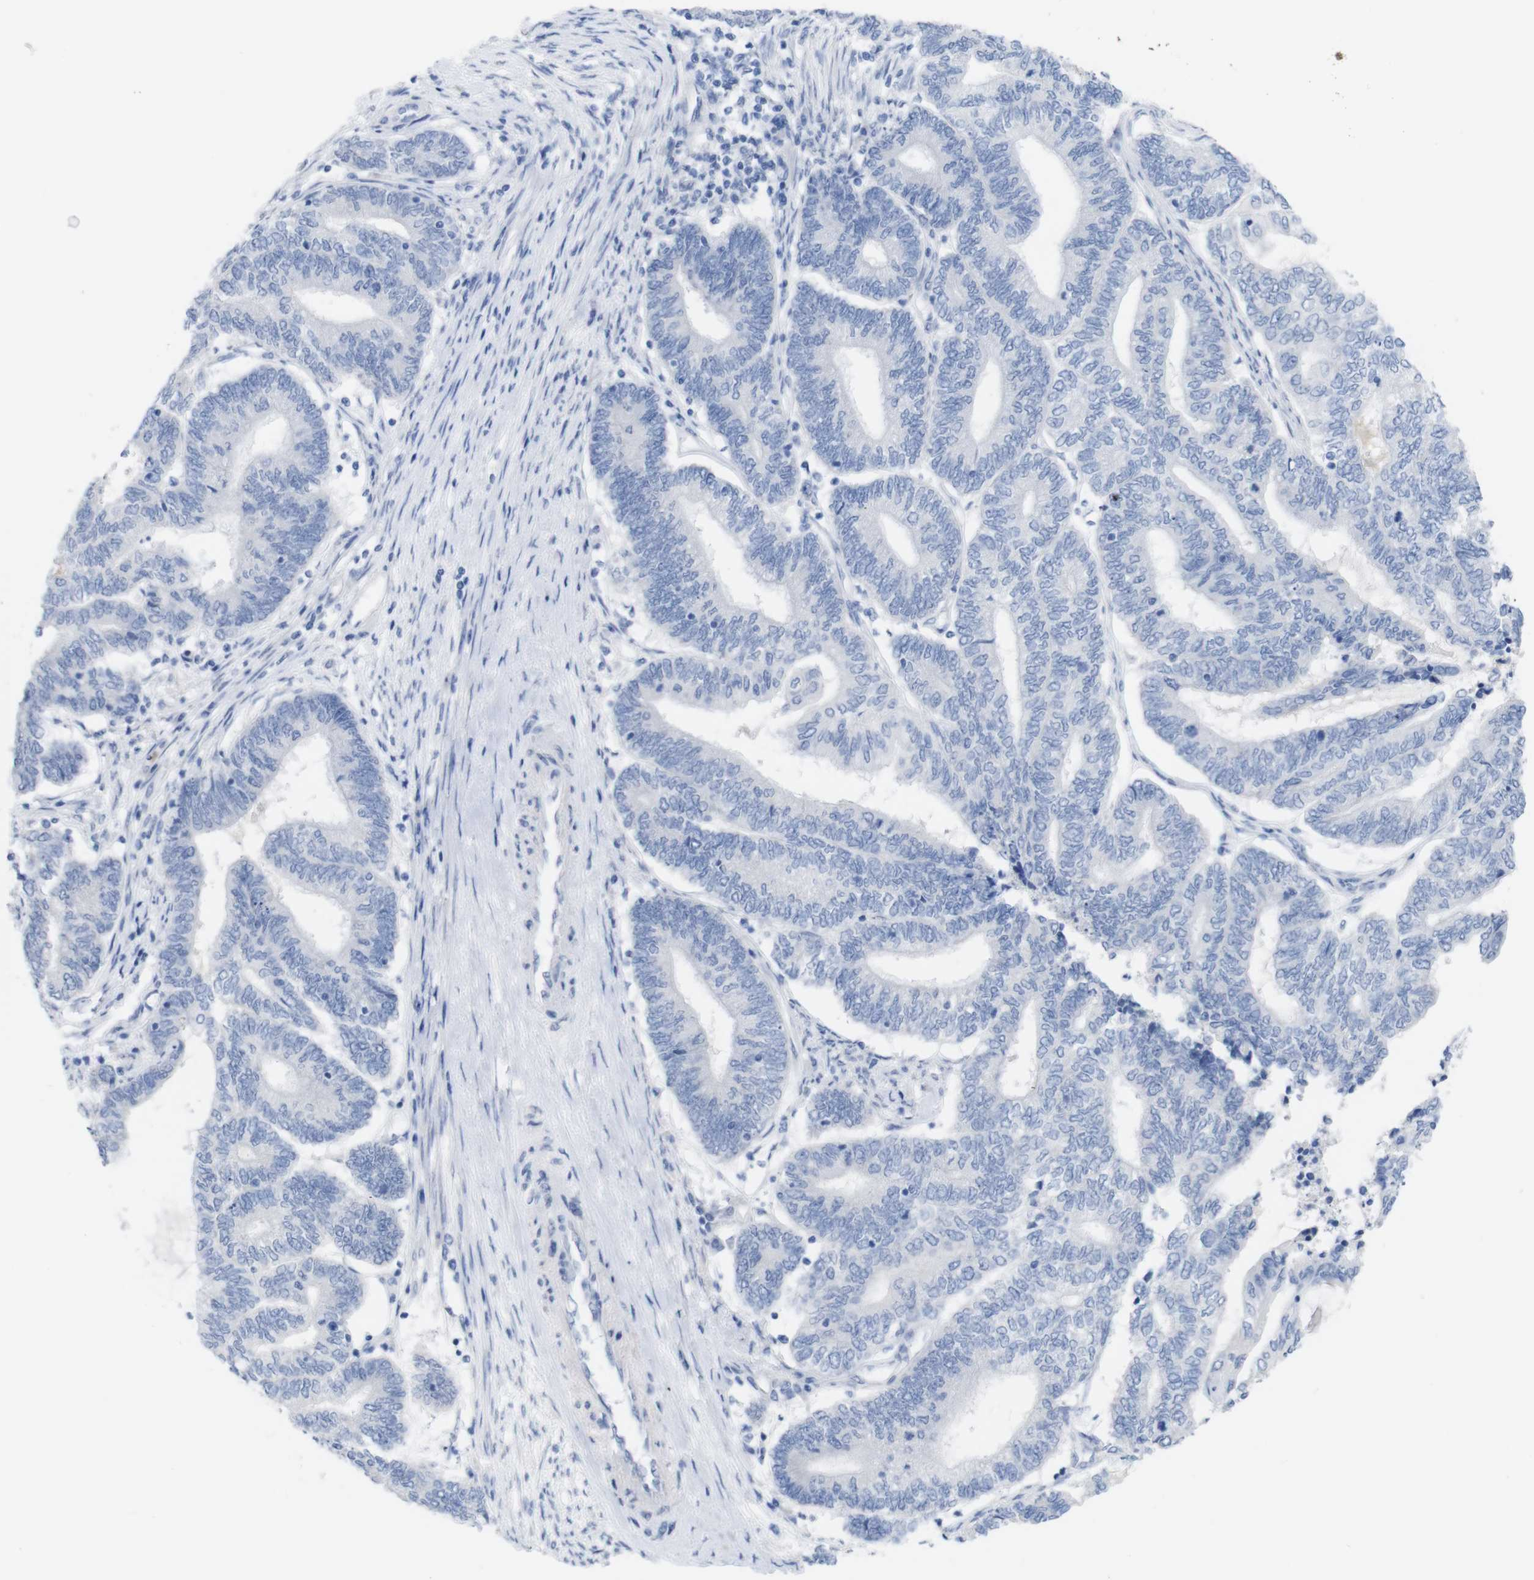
{"staining": {"intensity": "negative", "quantity": "none", "location": "none"}, "tissue": "endometrial cancer", "cell_type": "Tumor cells", "image_type": "cancer", "snomed": [{"axis": "morphology", "description": "Adenocarcinoma, NOS"}, {"axis": "topography", "description": "Uterus"}, {"axis": "topography", "description": "Endometrium"}], "caption": "This is an immunohistochemistry (IHC) histopathology image of endometrial adenocarcinoma. There is no staining in tumor cells.", "gene": "PNMA1", "patient": {"sex": "female", "age": 70}}